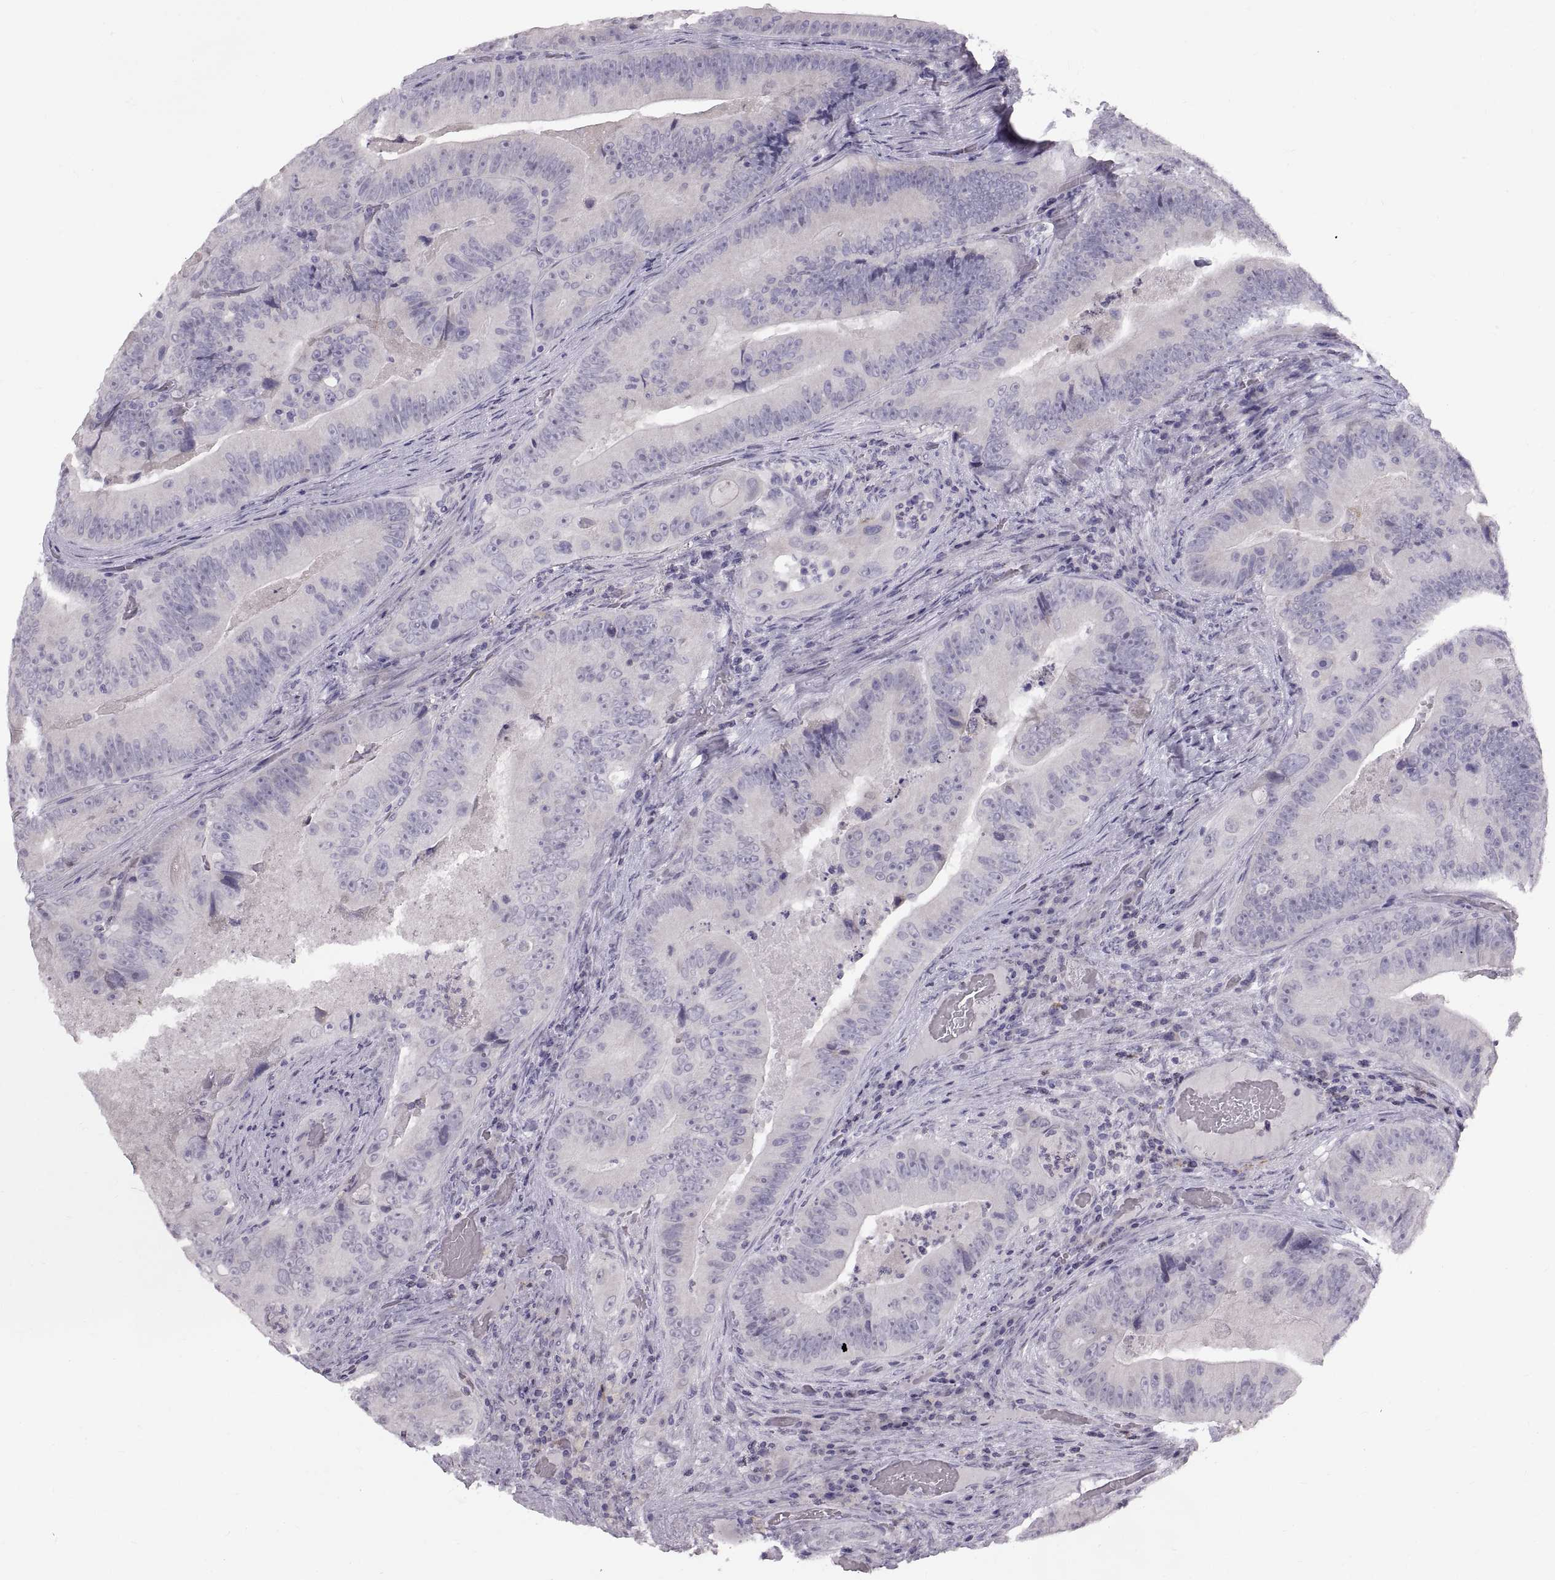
{"staining": {"intensity": "negative", "quantity": "none", "location": "none"}, "tissue": "colorectal cancer", "cell_type": "Tumor cells", "image_type": "cancer", "snomed": [{"axis": "morphology", "description": "Adenocarcinoma, NOS"}, {"axis": "topography", "description": "Colon"}], "caption": "Tumor cells show no significant expression in colorectal cancer (adenocarcinoma).", "gene": "SPACDR", "patient": {"sex": "female", "age": 86}}